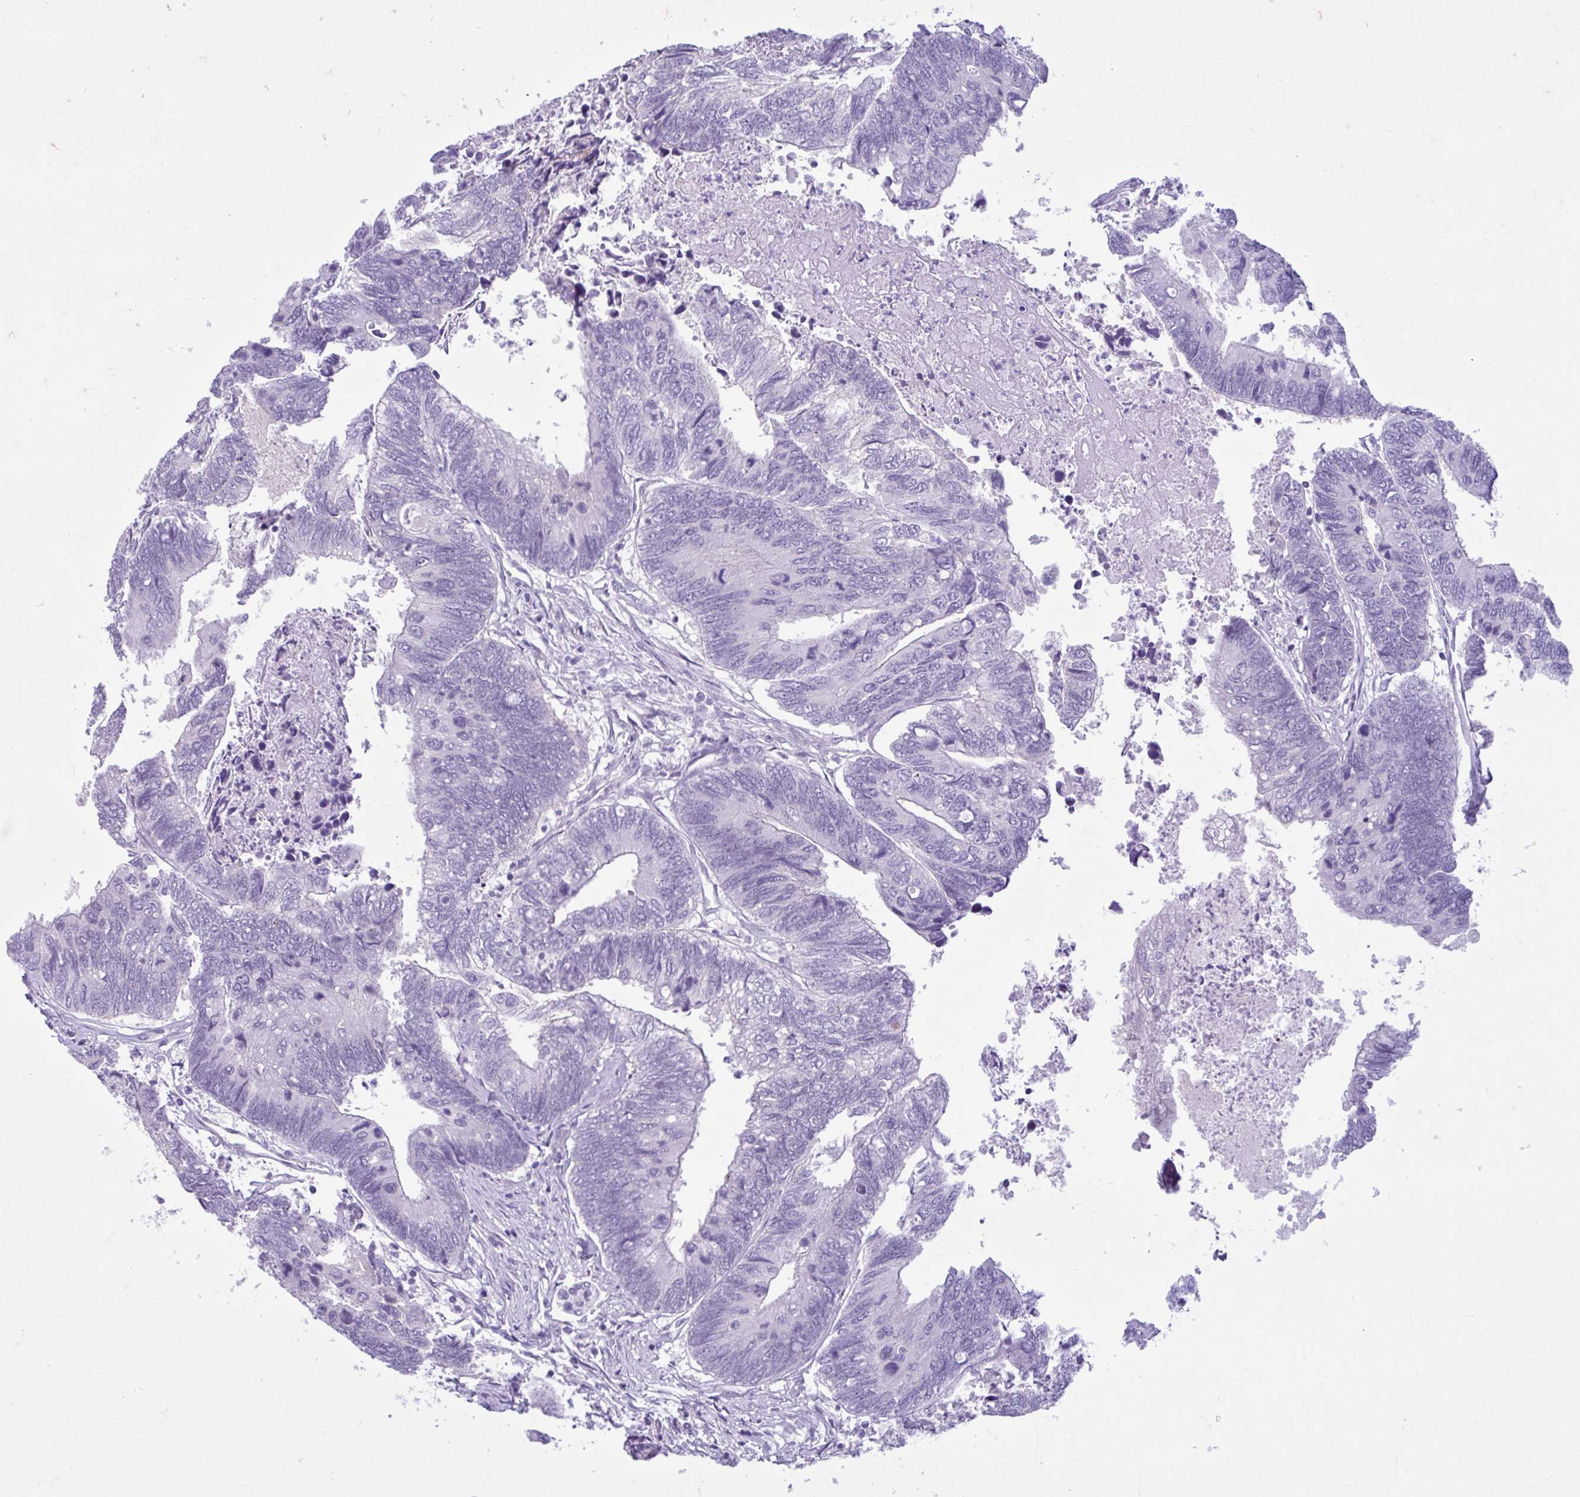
{"staining": {"intensity": "negative", "quantity": "none", "location": "none"}, "tissue": "colorectal cancer", "cell_type": "Tumor cells", "image_type": "cancer", "snomed": [{"axis": "morphology", "description": "Adenocarcinoma, NOS"}, {"axis": "topography", "description": "Colon"}], "caption": "High power microscopy image of an immunohistochemistry histopathology image of colorectal cancer (adenocarcinoma), revealing no significant expression in tumor cells. (DAB (3,3'-diaminobenzidine) immunohistochemistry (IHC) visualized using brightfield microscopy, high magnification).", "gene": "FAM153A", "patient": {"sex": "female", "age": 67}}